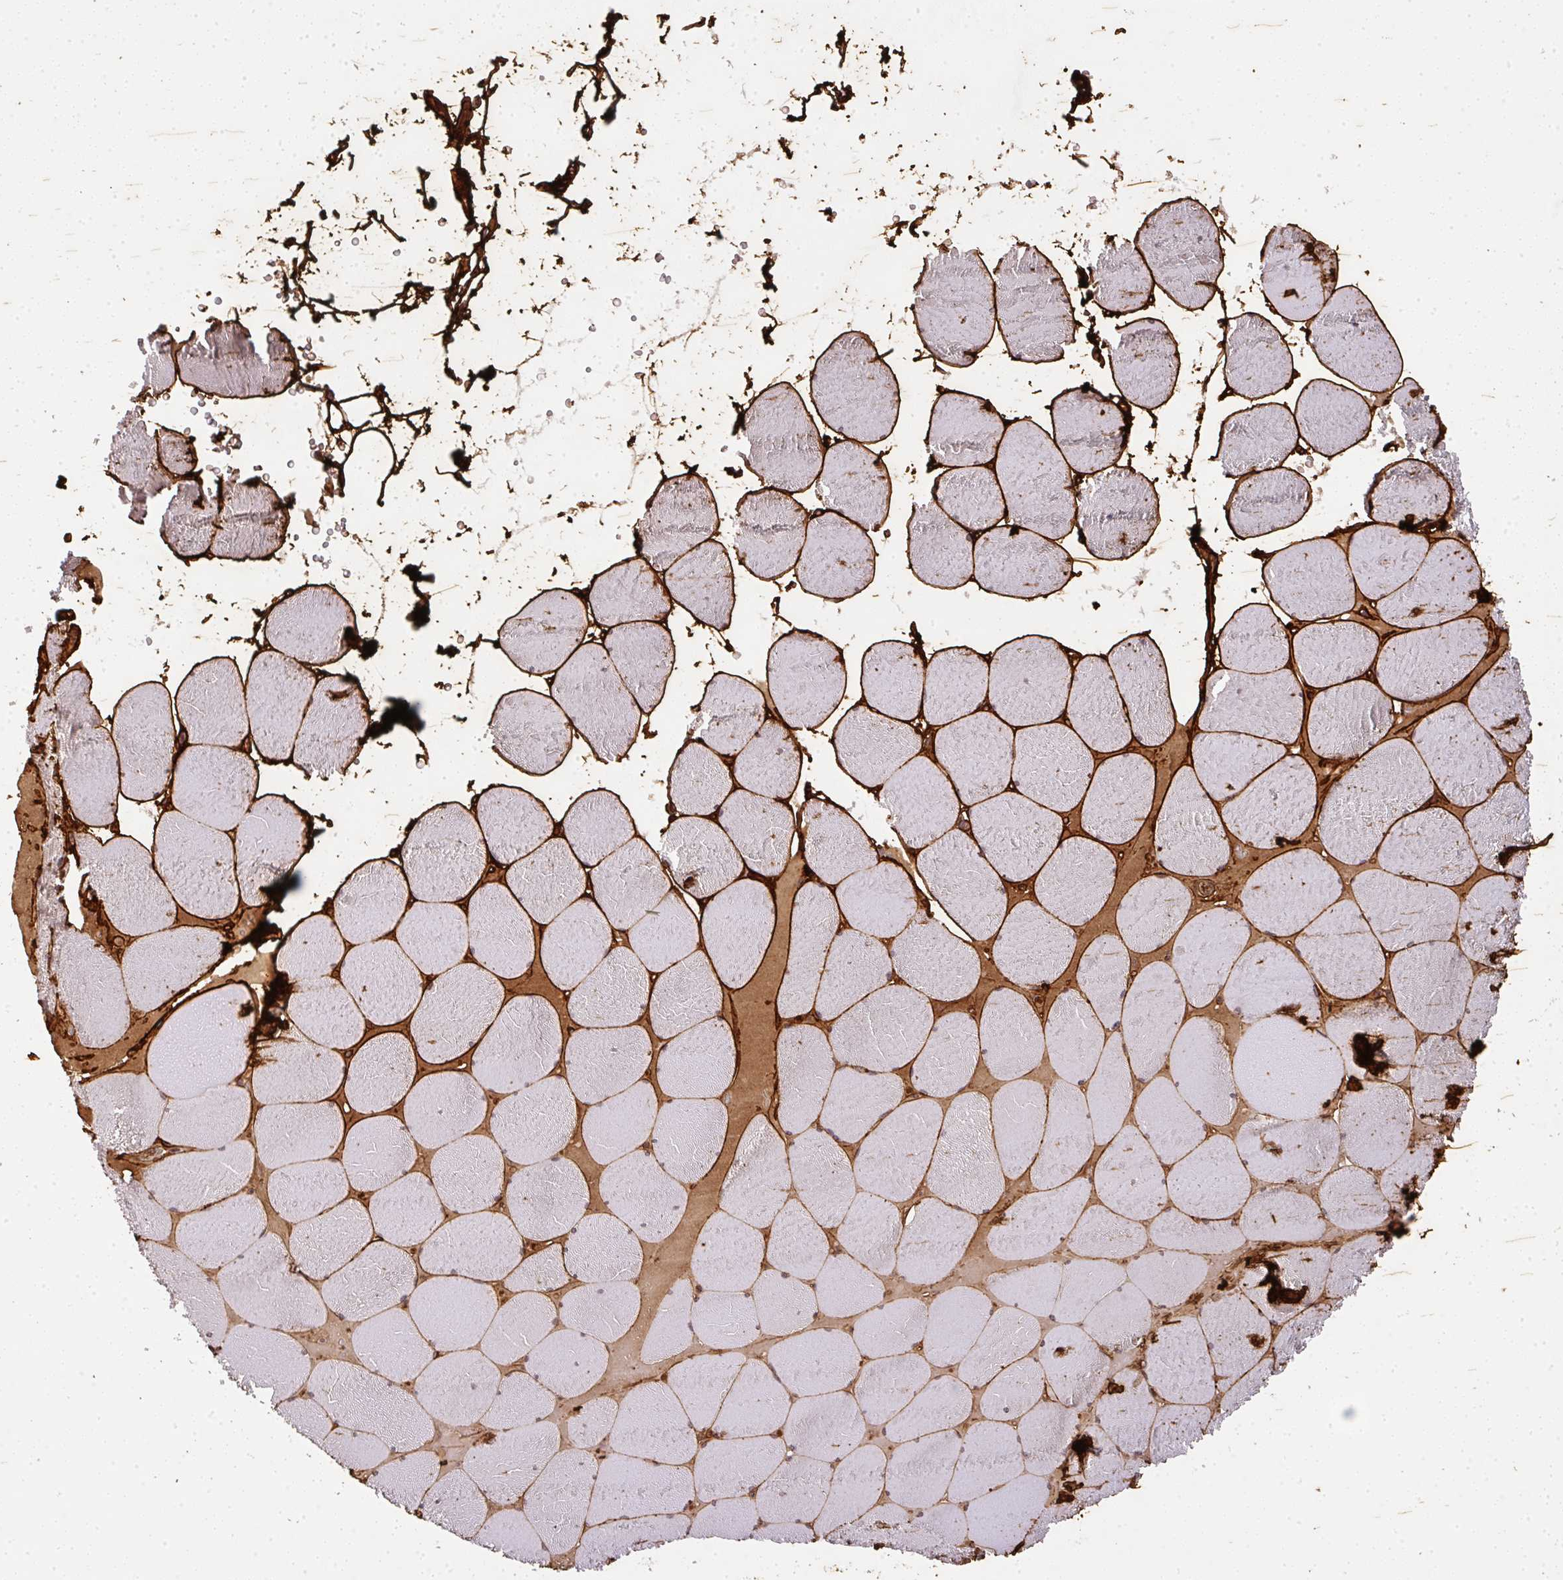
{"staining": {"intensity": "strong", "quantity": ">75%", "location": "cytoplasmic/membranous"}, "tissue": "skeletal muscle", "cell_type": "Myocytes", "image_type": "normal", "snomed": [{"axis": "morphology", "description": "Normal tissue, NOS"}, {"axis": "topography", "description": "Skeletal muscle"}, {"axis": "topography", "description": "Head-Neck"}], "caption": "This histopathology image reveals immunohistochemistry (IHC) staining of benign skeletal muscle, with high strong cytoplasmic/membranous expression in about >75% of myocytes.", "gene": "COL3A1", "patient": {"sex": "male", "age": 66}}